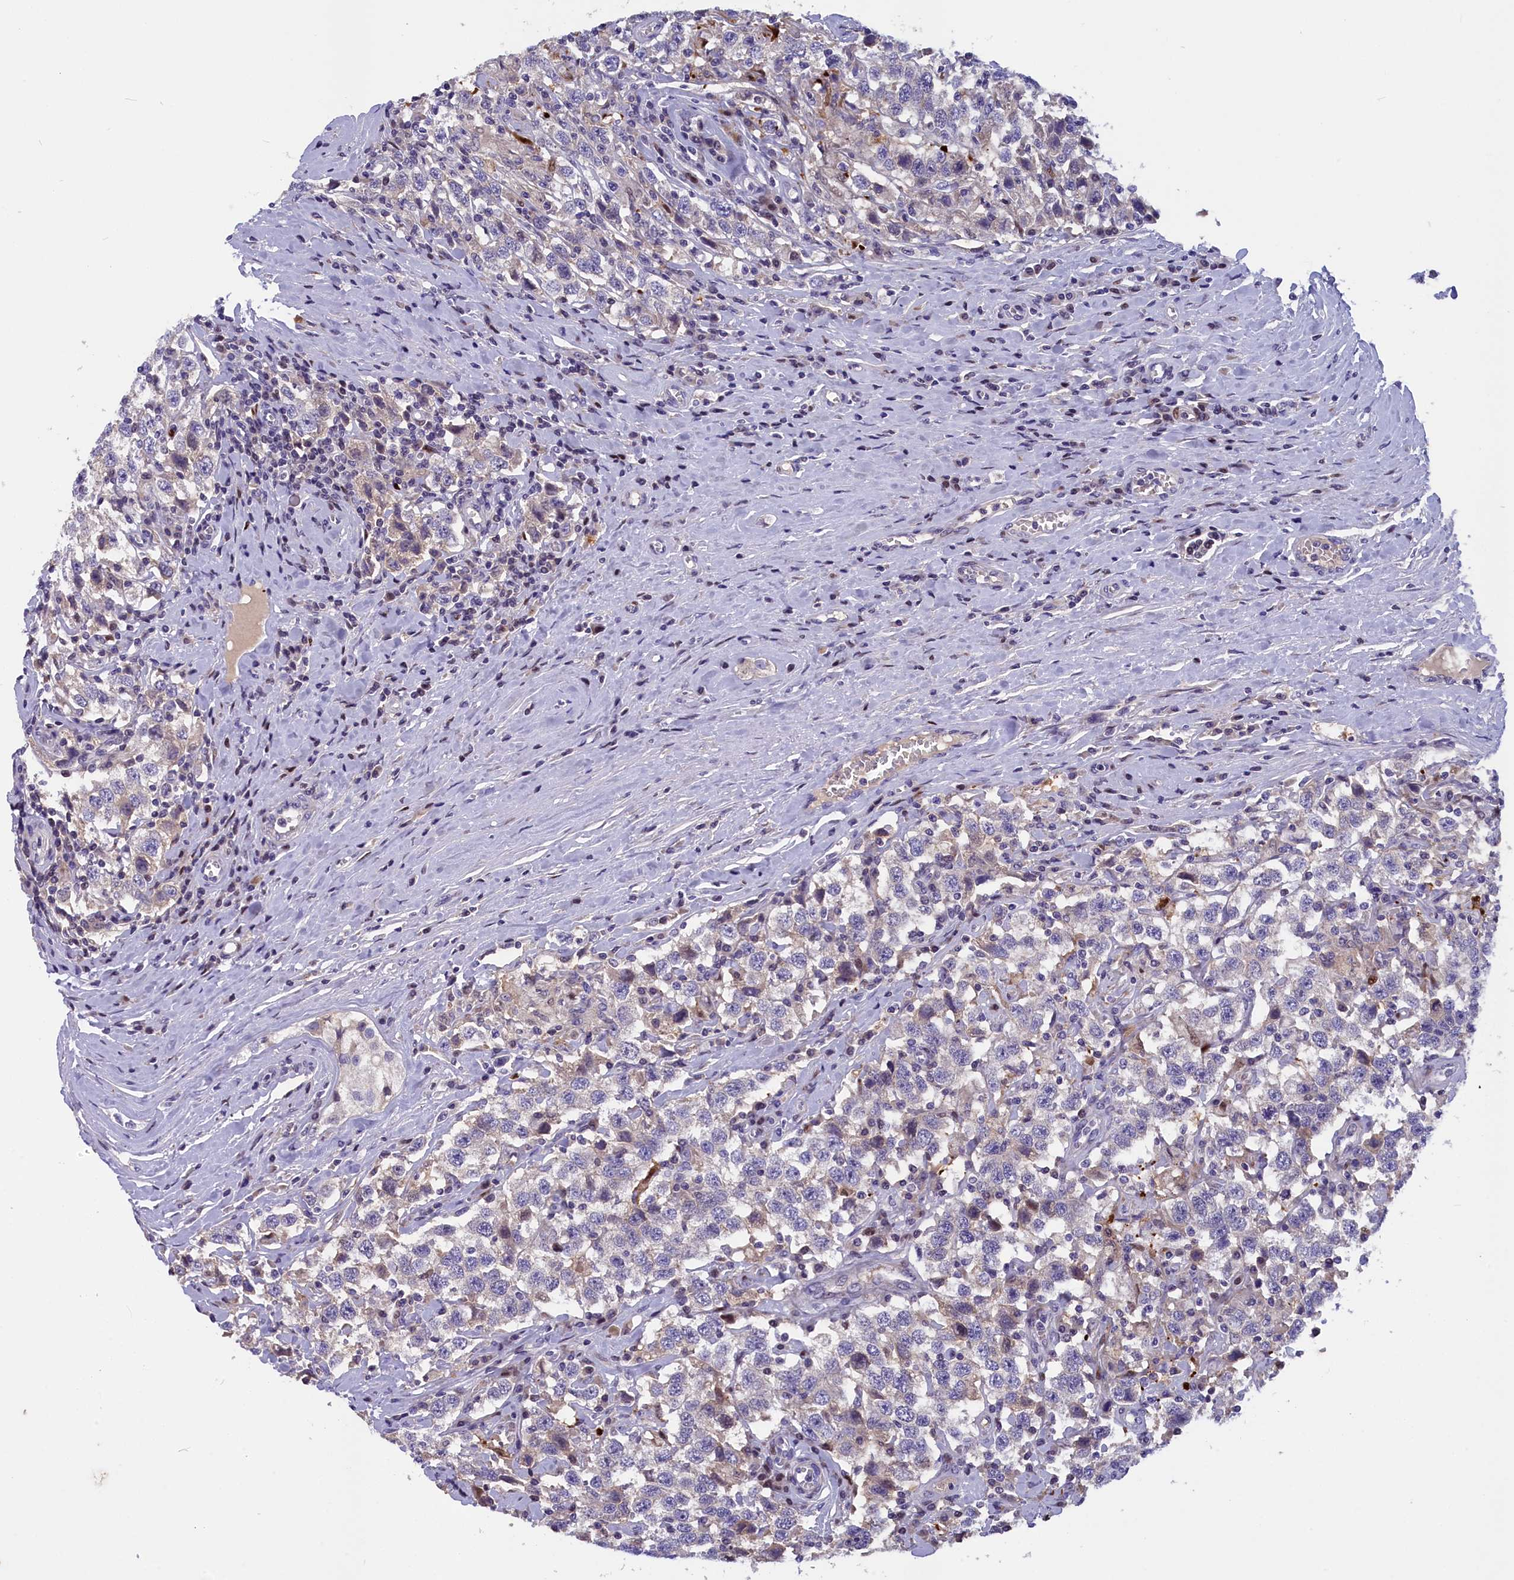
{"staining": {"intensity": "negative", "quantity": "none", "location": "none"}, "tissue": "testis cancer", "cell_type": "Tumor cells", "image_type": "cancer", "snomed": [{"axis": "morphology", "description": "Seminoma, NOS"}, {"axis": "topography", "description": "Testis"}], "caption": "Immunohistochemistry histopathology image of neoplastic tissue: testis cancer stained with DAB (3,3'-diaminobenzidine) demonstrates no significant protein positivity in tumor cells. (DAB (3,3'-diaminobenzidine) immunohistochemistry visualized using brightfield microscopy, high magnification).", "gene": "NKPD1", "patient": {"sex": "male", "age": 41}}